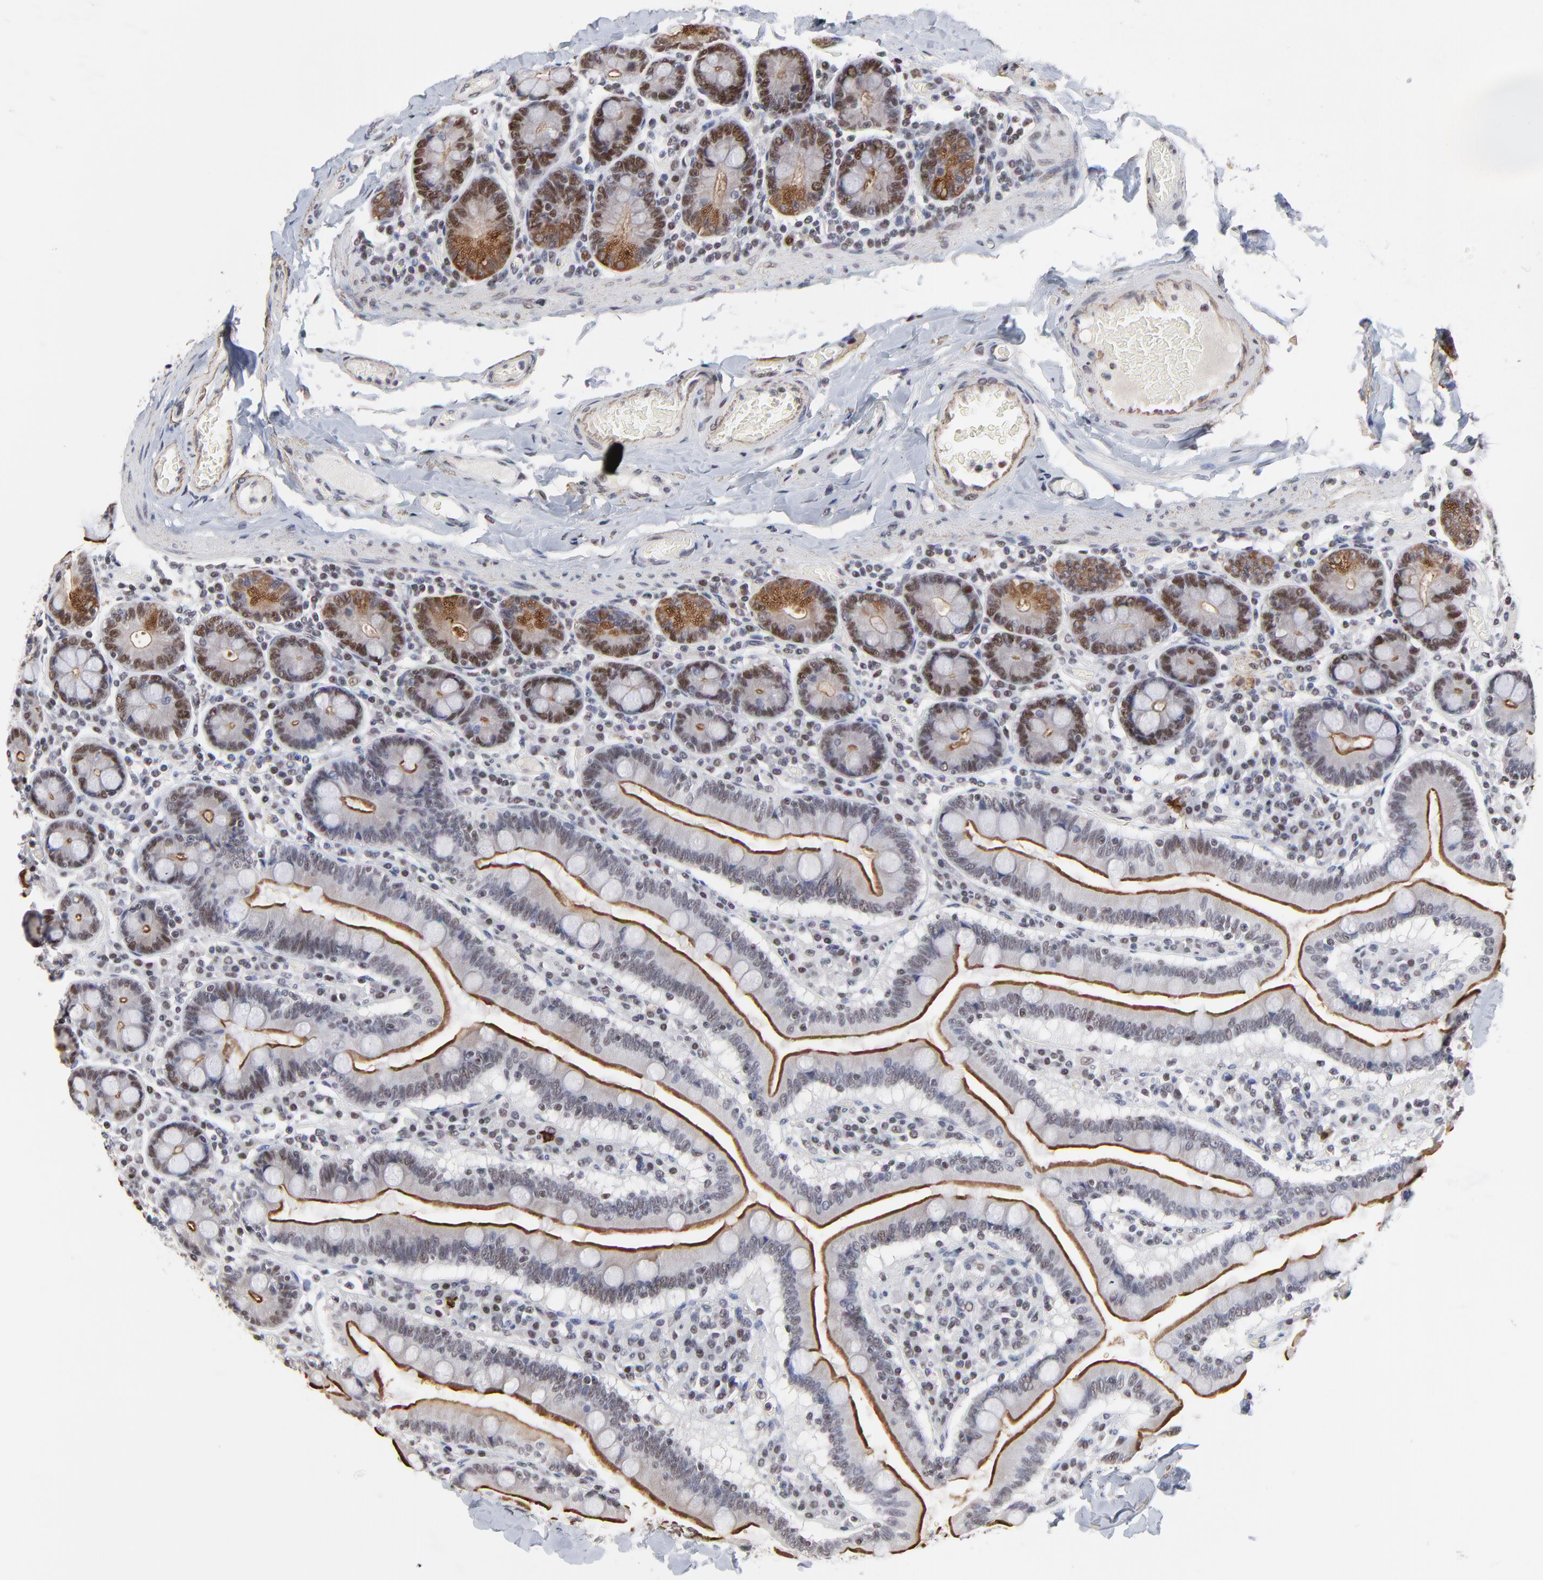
{"staining": {"intensity": "moderate", "quantity": "25%-75%", "location": "cytoplasmic/membranous,nuclear"}, "tissue": "duodenum", "cell_type": "Glandular cells", "image_type": "normal", "snomed": [{"axis": "morphology", "description": "Normal tissue, NOS"}, {"axis": "topography", "description": "Duodenum"}], "caption": "IHC staining of unremarkable duodenum, which displays medium levels of moderate cytoplasmic/membranous,nuclear expression in about 25%-75% of glandular cells indicating moderate cytoplasmic/membranous,nuclear protein expression. The staining was performed using DAB (brown) for protein detection and nuclei were counterstained in hematoxylin (blue).", "gene": "OGFOD1", "patient": {"sex": "male", "age": 66}}